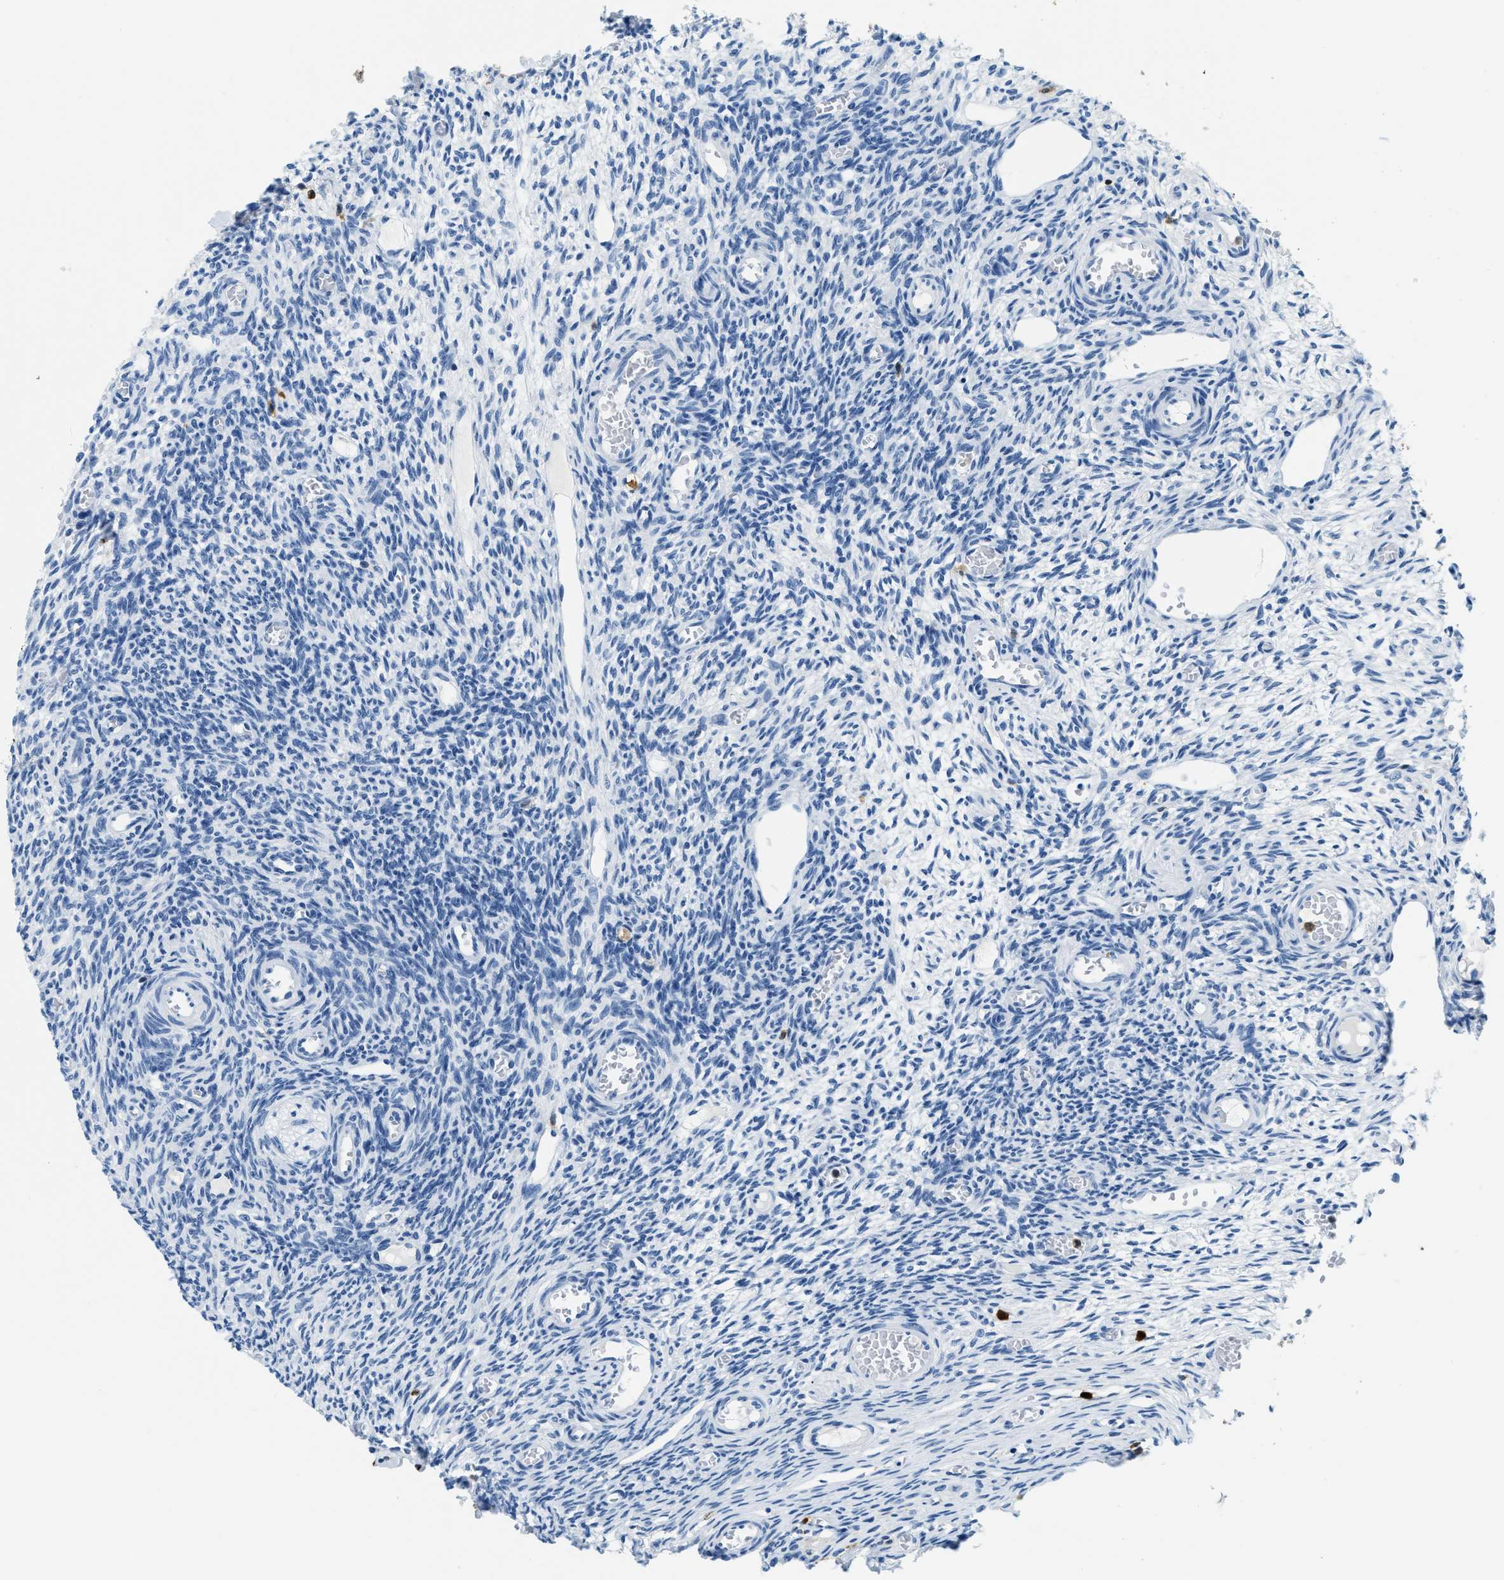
{"staining": {"intensity": "negative", "quantity": "none", "location": "none"}, "tissue": "ovary", "cell_type": "Ovarian stroma cells", "image_type": "normal", "snomed": [{"axis": "morphology", "description": "Normal tissue, NOS"}, {"axis": "topography", "description": "Ovary"}], "caption": "The image displays no staining of ovarian stroma cells in normal ovary. Nuclei are stained in blue.", "gene": "CAPG", "patient": {"sex": "female", "age": 27}}